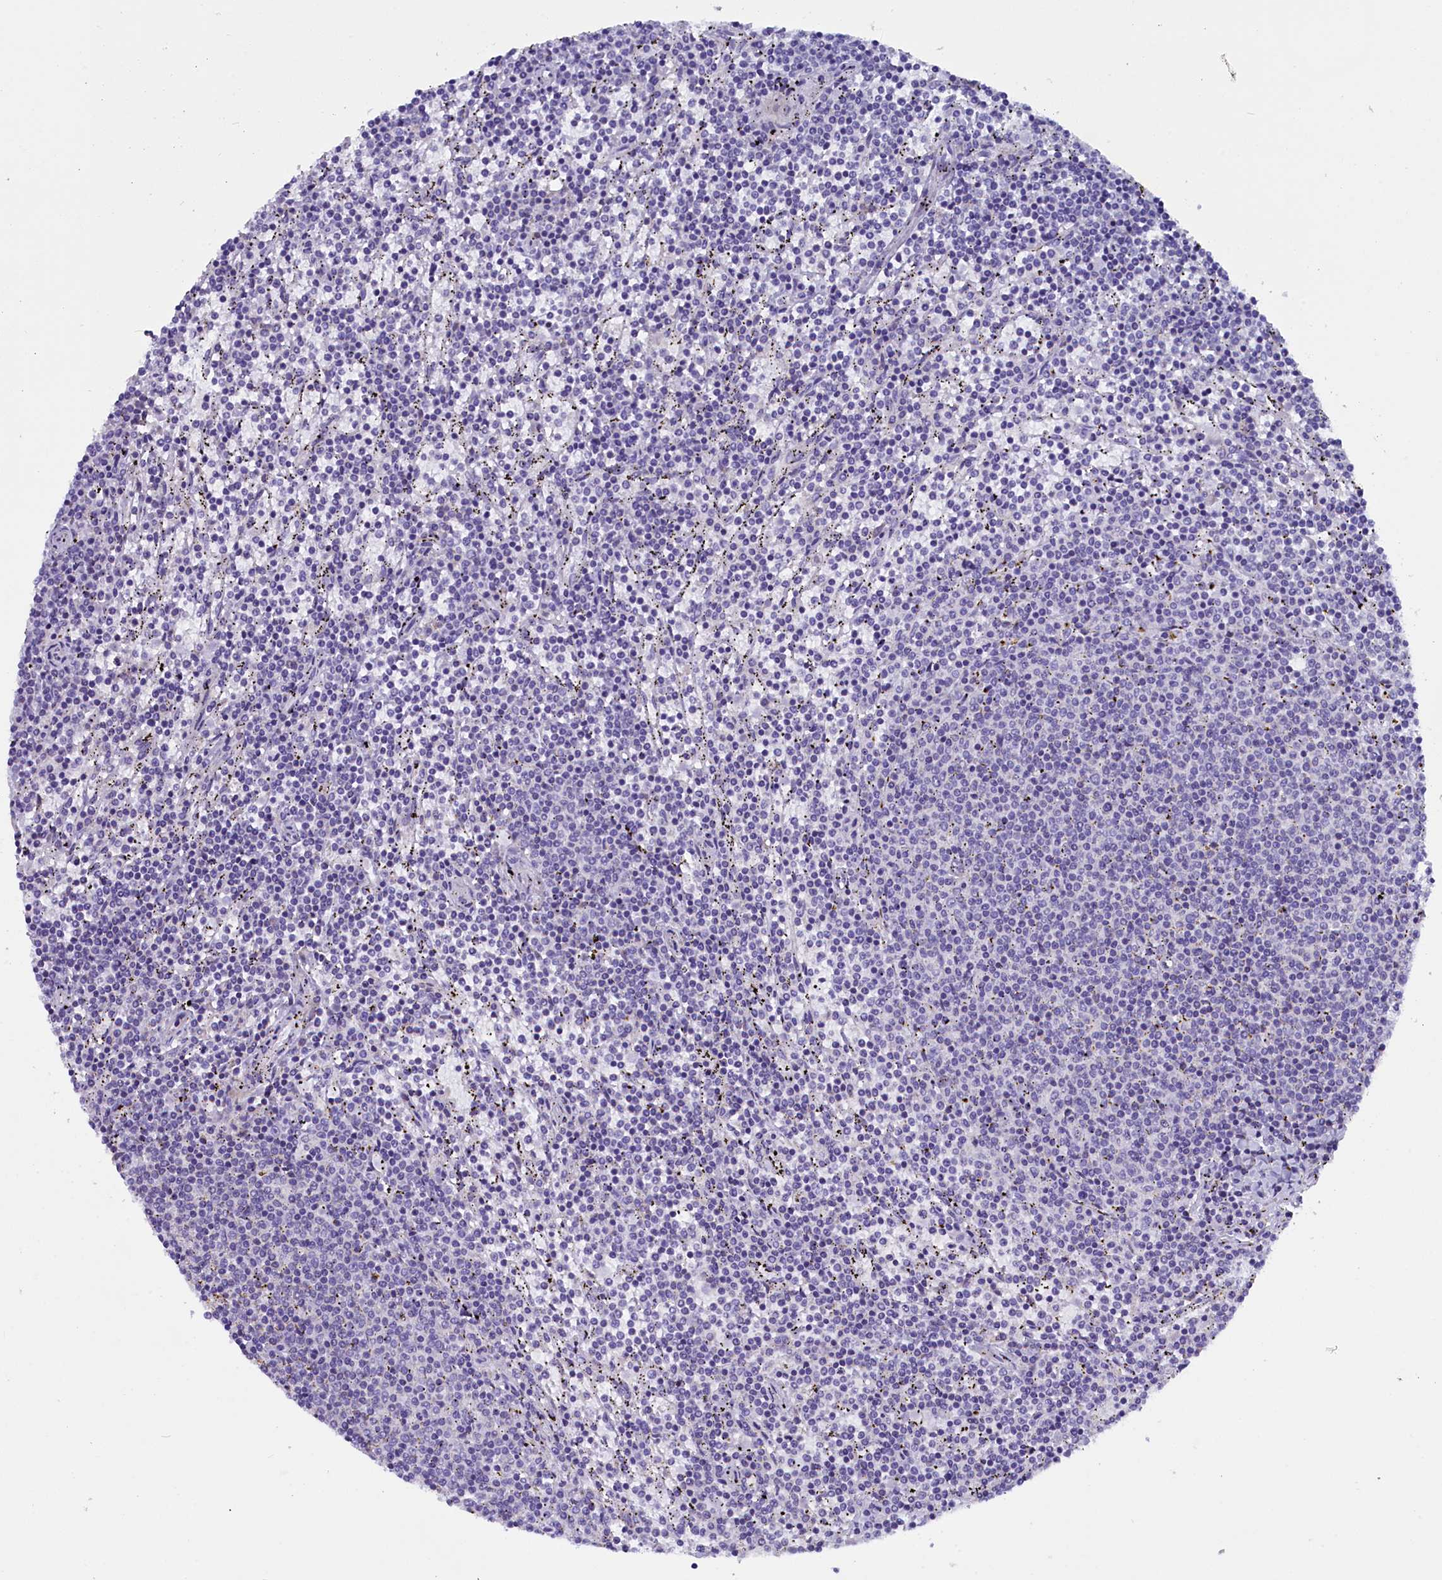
{"staining": {"intensity": "negative", "quantity": "none", "location": "none"}, "tissue": "lymphoma", "cell_type": "Tumor cells", "image_type": "cancer", "snomed": [{"axis": "morphology", "description": "Malignant lymphoma, non-Hodgkin's type, Low grade"}, {"axis": "topography", "description": "Spleen"}], "caption": "This photomicrograph is of low-grade malignant lymphoma, non-Hodgkin's type stained with IHC to label a protein in brown with the nuclei are counter-stained blue. There is no staining in tumor cells. (Stains: DAB (3,3'-diaminobenzidine) immunohistochemistry (IHC) with hematoxylin counter stain, Microscopy: brightfield microscopy at high magnification).", "gene": "RTTN", "patient": {"sex": "female", "age": 50}}